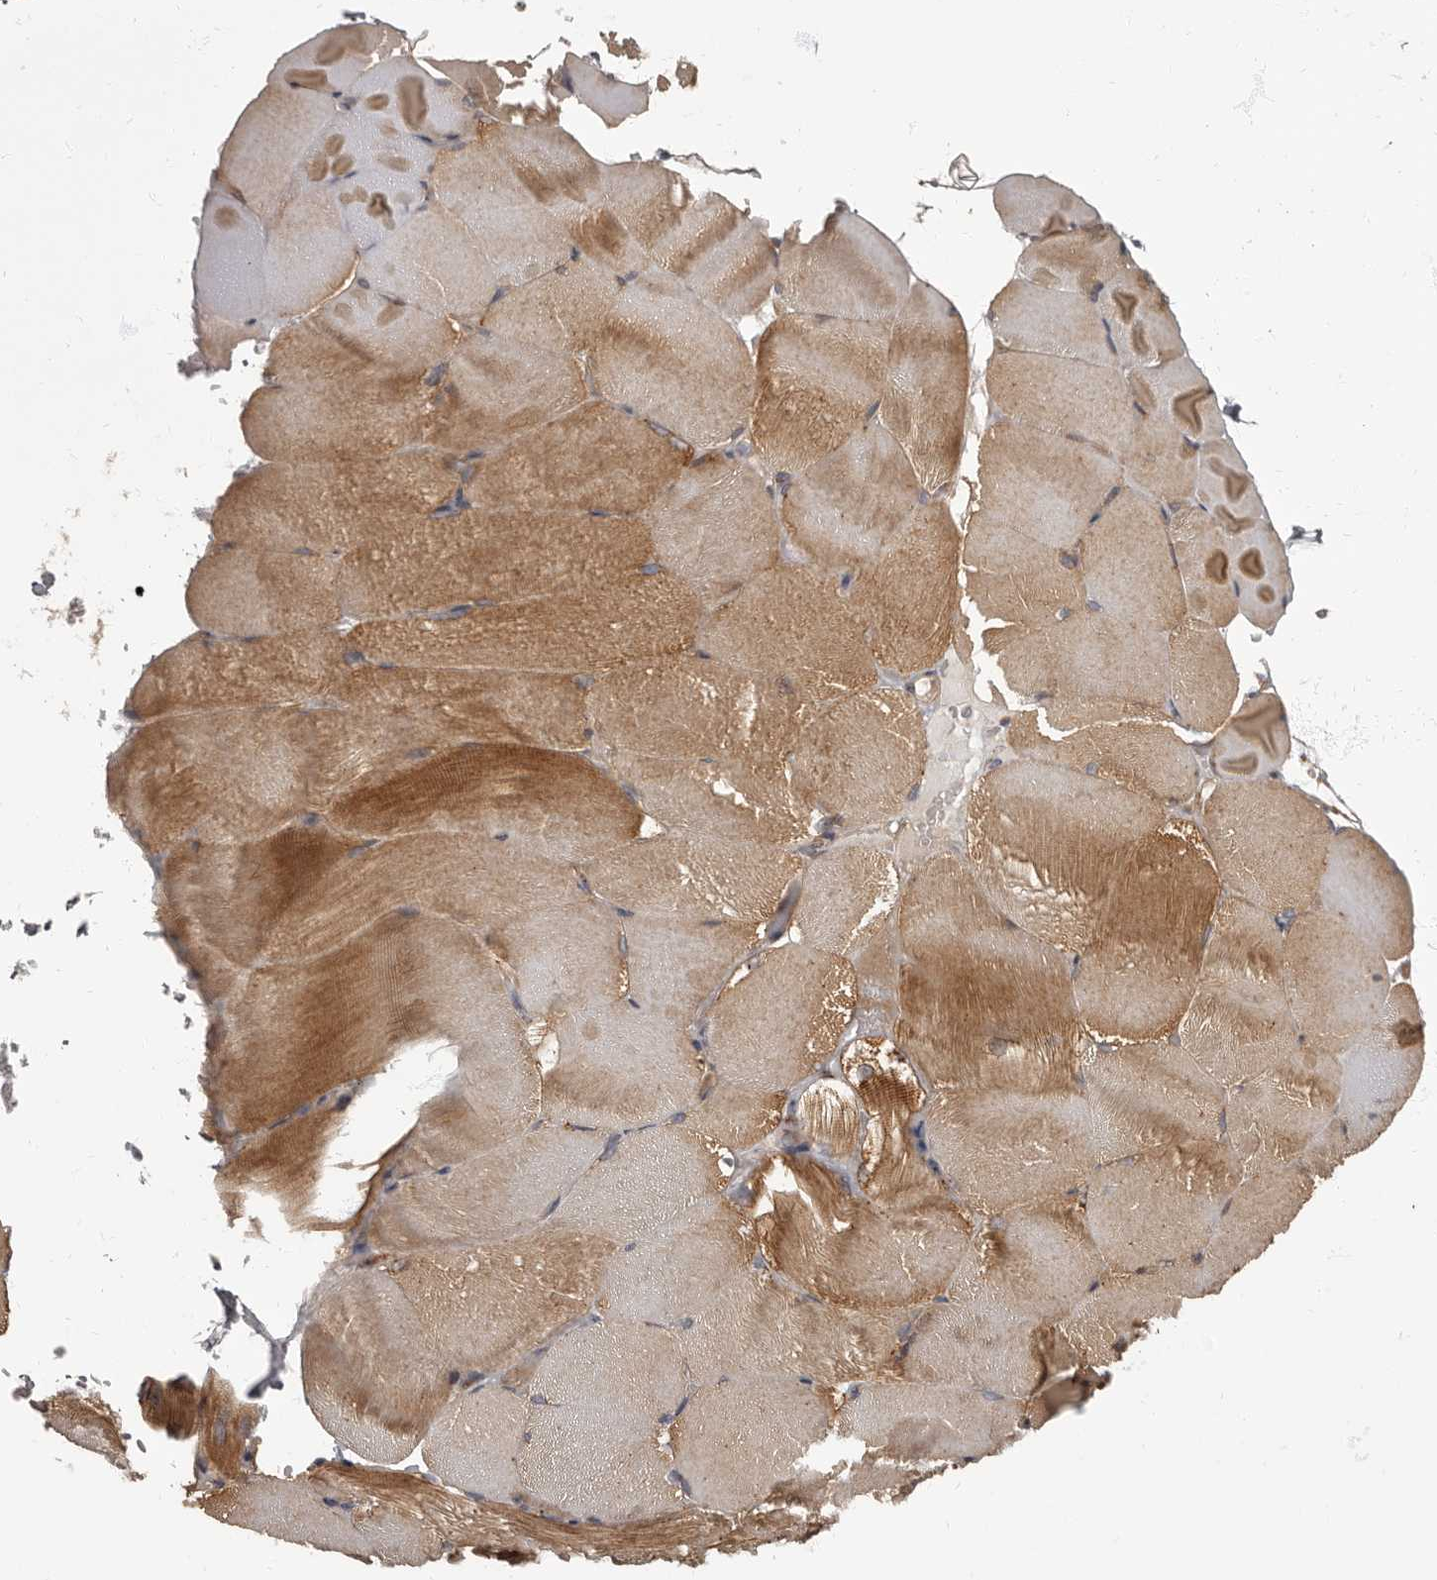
{"staining": {"intensity": "moderate", "quantity": ">75%", "location": "cytoplasmic/membranous"}, "tissue": "skeletal muscle", "cell_type": "Myocytes", "image_type": "normal", "snomed": [{"axis": "morphology", "description": "Normal tissue, NOS"}, {"axis": "topography", "description": "Skeletal muscle"}, {"axis": "topography", "description": "Parathyroid gland"}], "caption": "Normal skeletal muscle displays moderate cytoplasmic/membranous expression in about >75% of myocytes, visualized by immunohistochemistry.", "gene": "ADCY2", "patient": {"sex": "female", "age": 37}}